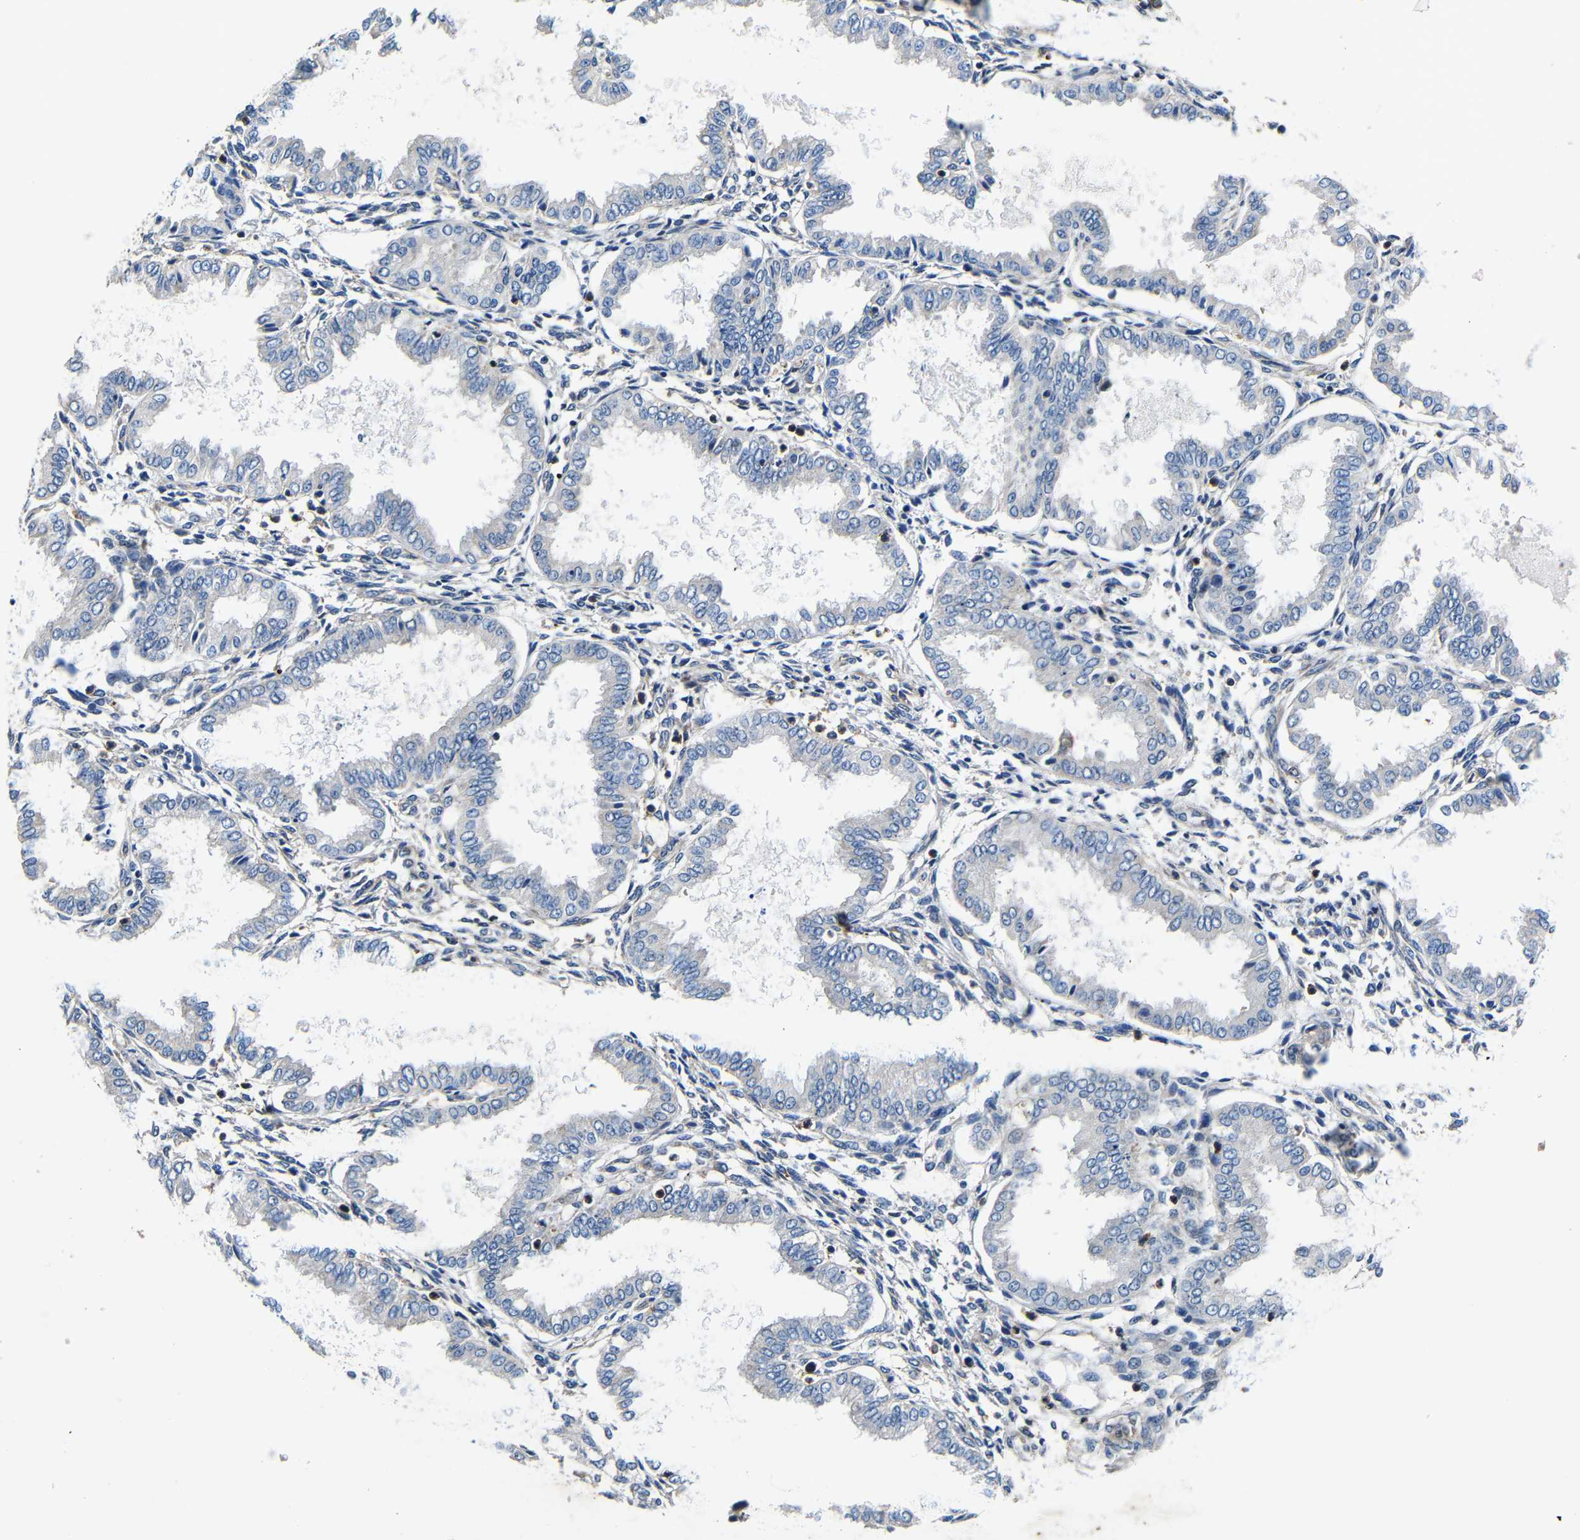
{"staining": {"intensity": "negative", "quantity": "none", "location": "none"}, "tissue": "endometrium", "cell_type": "Cells in endometrial stroma", "image_type": "normal", "snomed": [{"axis": "morphology", "description": "Normal tissue, NOS"}, {"axis": "topography", "description": "Endometrium"}], "caption": "This is an immunohistochemistry histopathology image of normal human endometrium. There is no staining in cells in endometrial stroma.", "gene": "CNR2", "patient": {"sex": "female", "age": 33}}